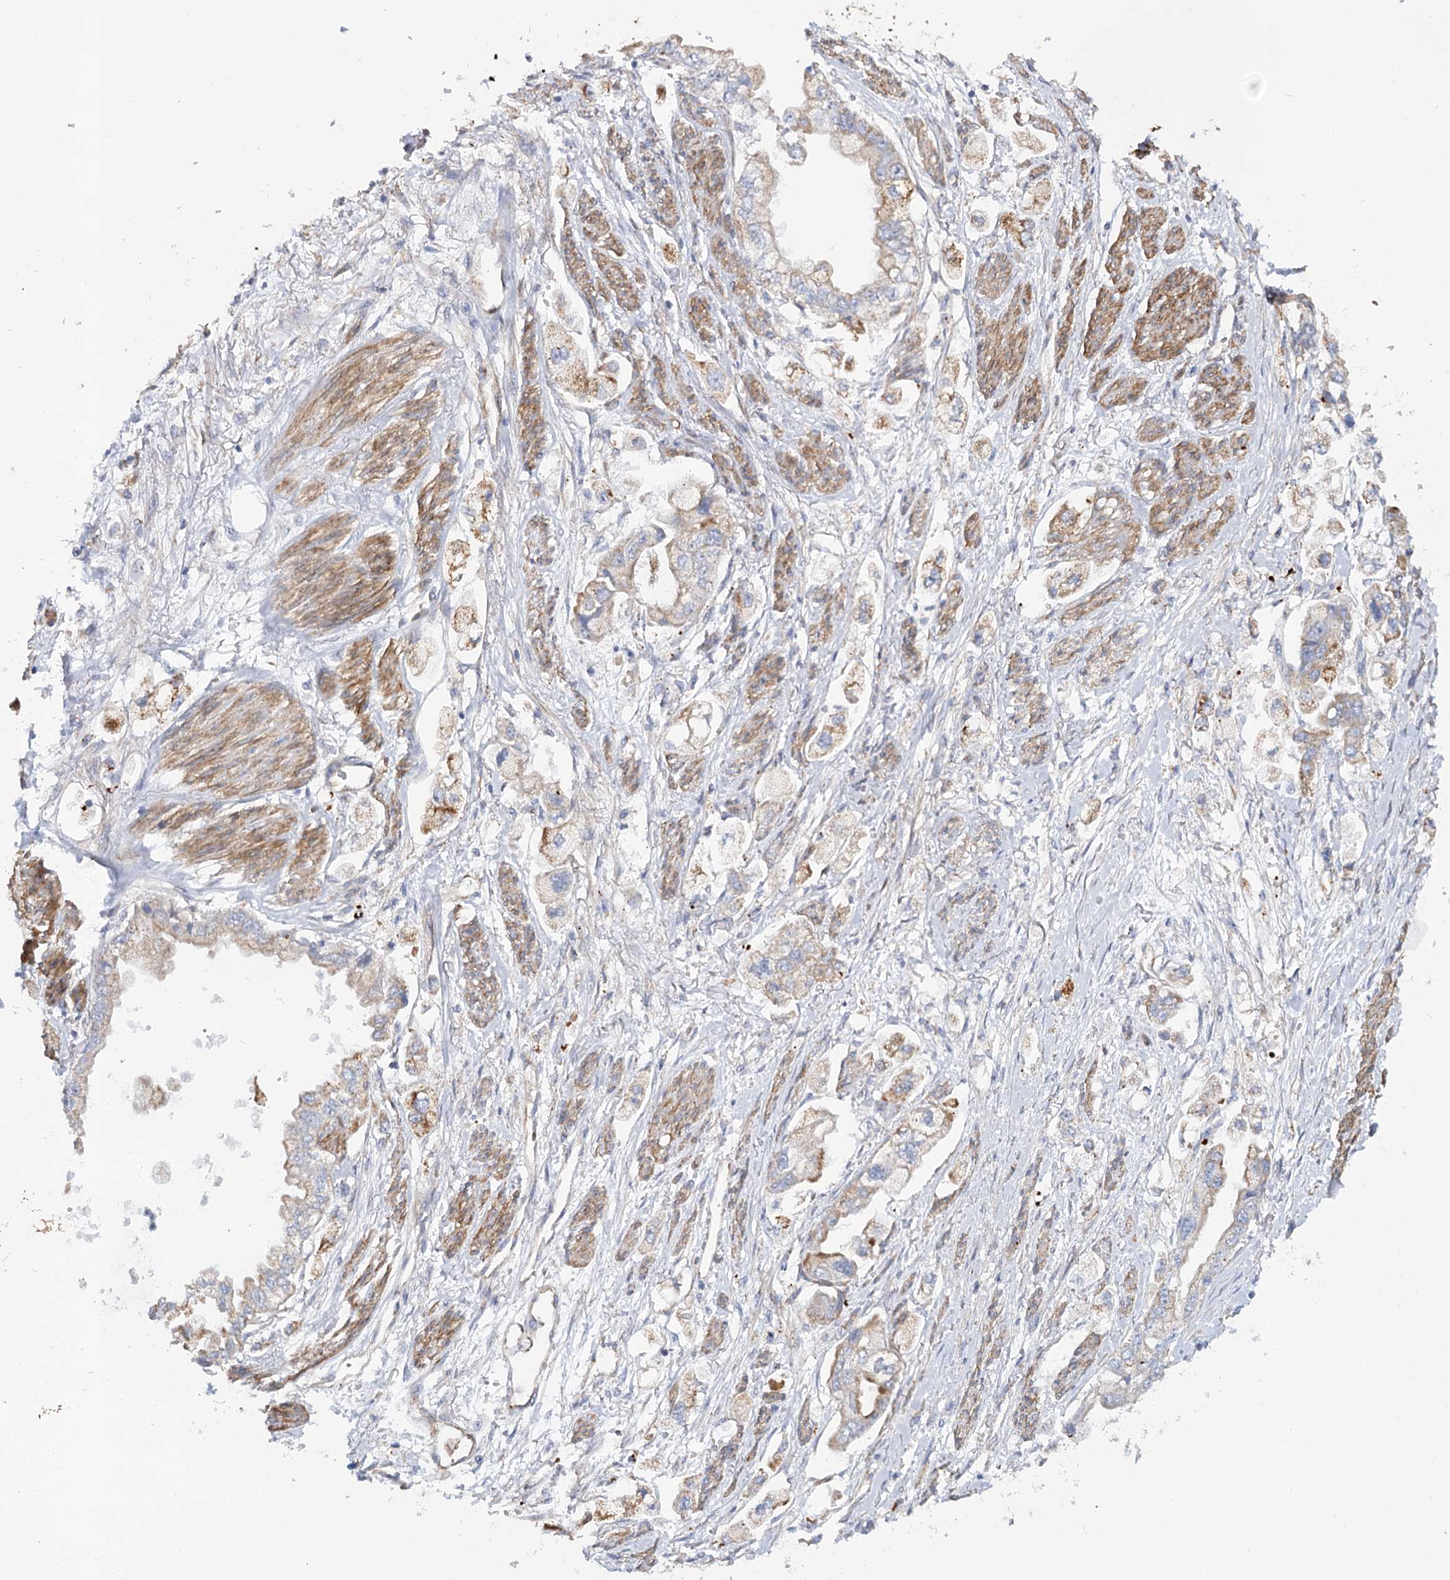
{"staining": {"intensity": "moderate", "quantity": "<25%", "location": "cytoplasmic/membranous"}, "tissue": "stomach cancer", "cell_type": "Tumor cells", "image_type": "cancer", "snomed": [{"axis": "morphology", "description": "Adenocarcinoma, NOS"}, {"axis": "topography", "description": "Stomach"}], "caption": "The image shows immunohistochemical staining of adenocarcinoma (stomach). There is moderate cytoplasmic/membranous expression is identified in approximately <25% of tumor cells.", "gene": "TMEM164", "patient": {"sex": "male", "age": 62}}